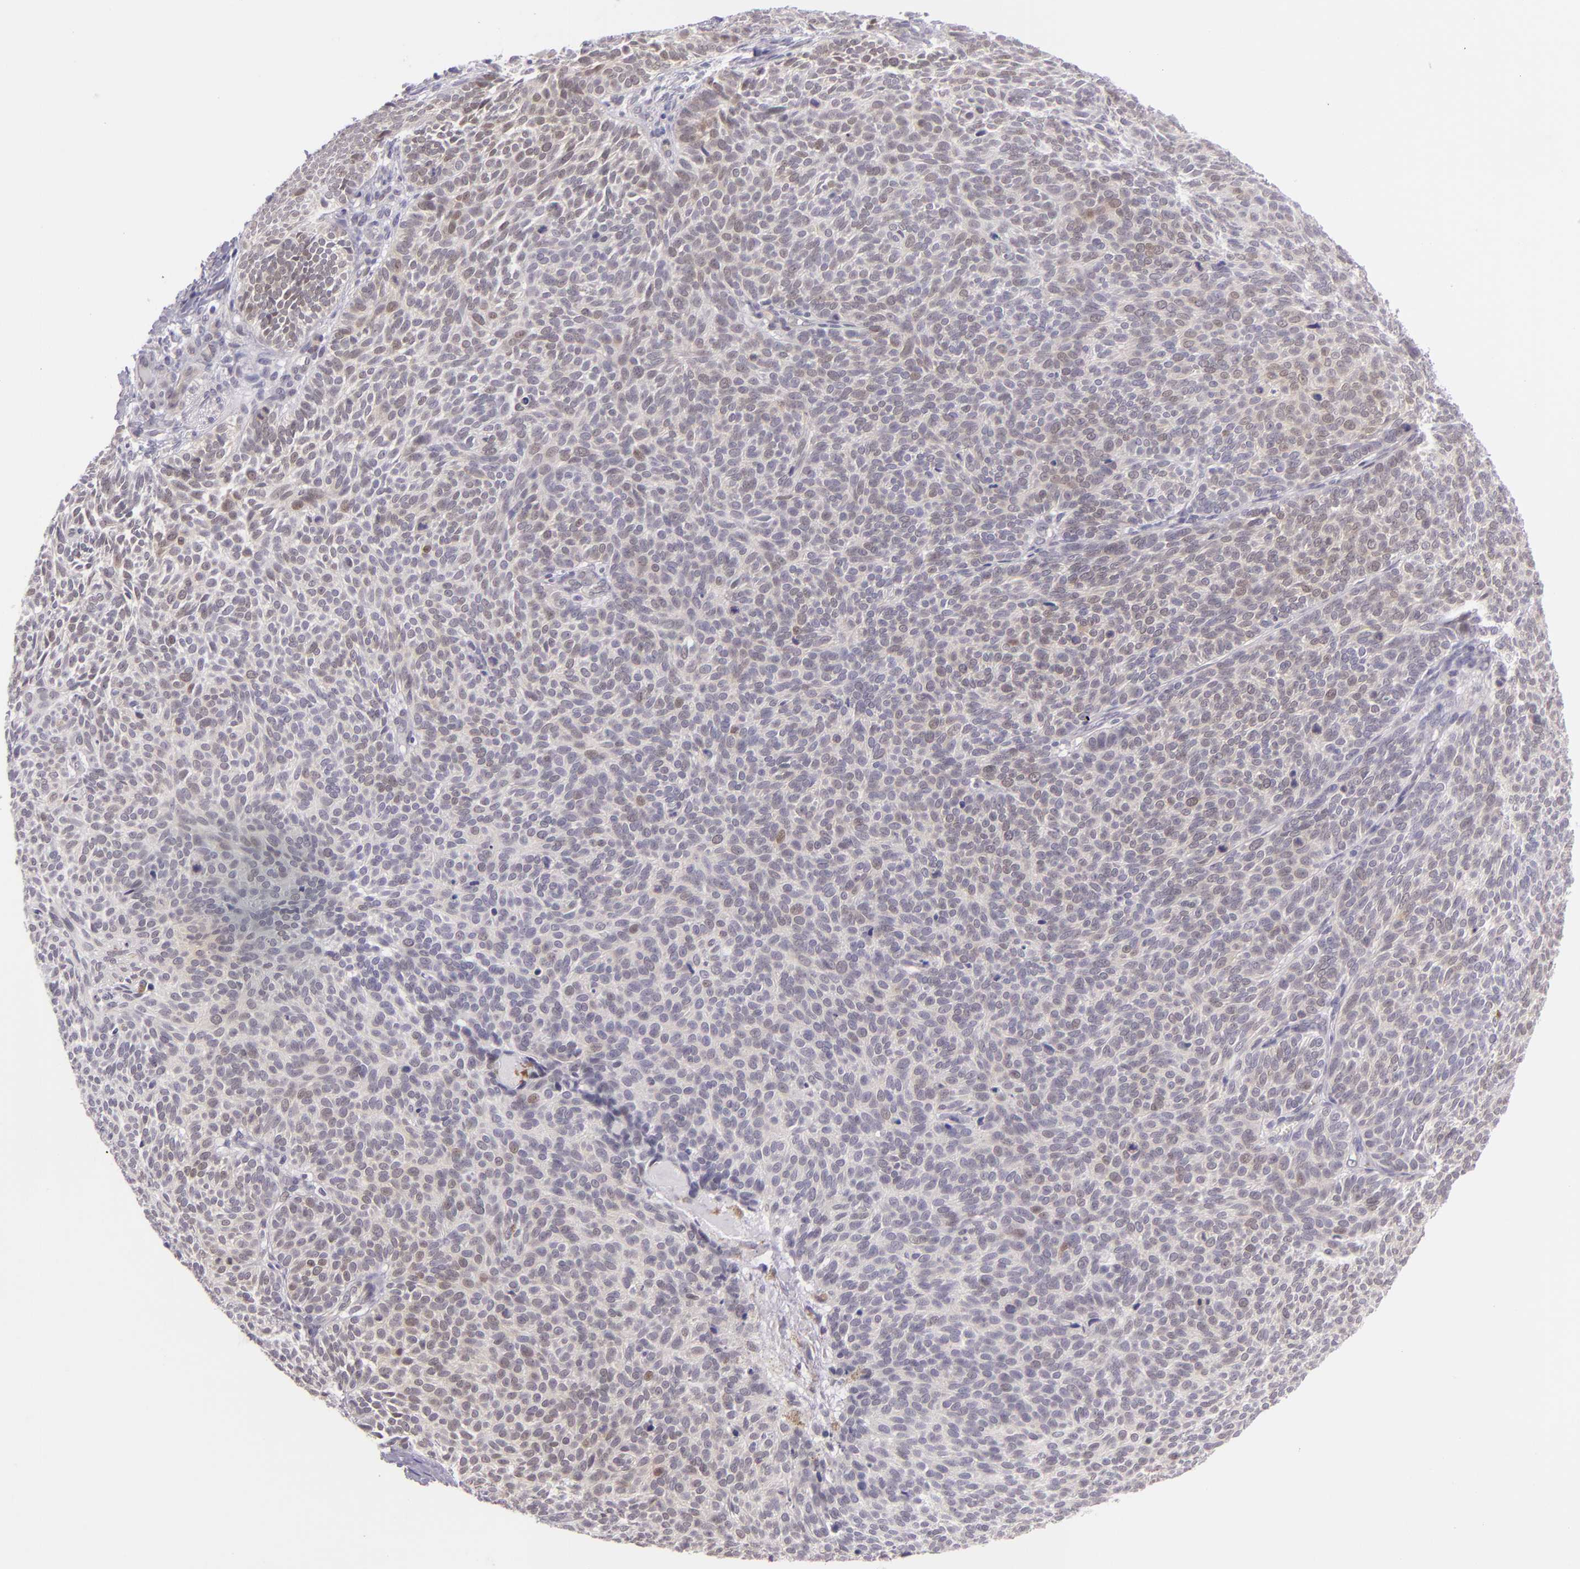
{"staining": {"intensity": "weak", "quantity": "<25%", "location": "cytoplasmic/membranous,nuclear"}, "tissue": "skin cancer", "cell_type": "Tumor cells", "image_type": "cancer", "snomed": [{"axis": "morphology", "description": "Basal cell carcinoma"}, {"axis": "topography", "description": "Skin"}], "caption": "Tumor cells show no significant positivity in skin basal cell carcinoma. The staining was performed using DAB (3,3'-diaminobenzidine) to visualize the protein expression in brown, while the nuclei were stained in blue with hematoxylin (Magnification: 20x).", "gene": "CSE1L", "patient": {"sex": "male", "age": 63}}